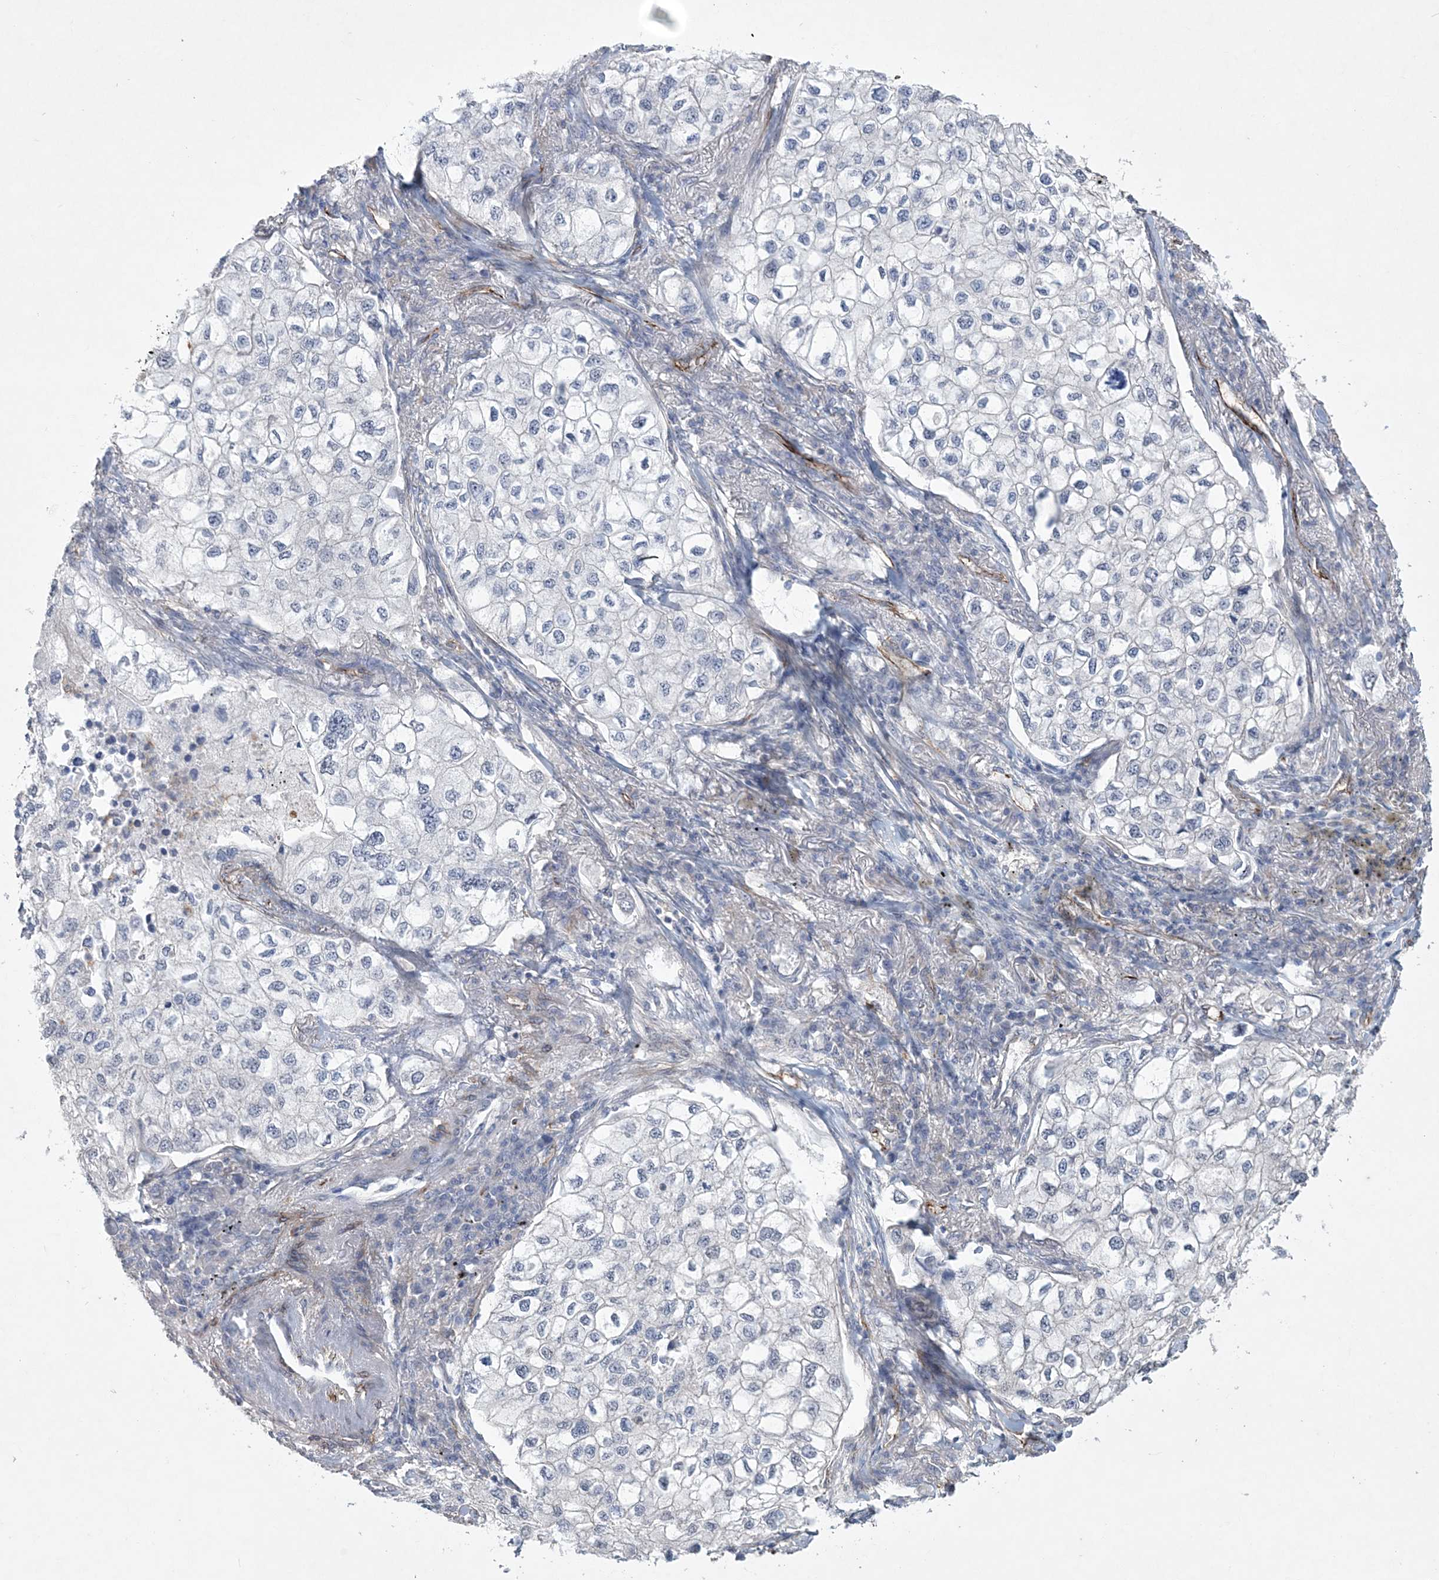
{"staining": {"intensity": "negative", "quantity": "none", "location": "none"}, "tissue": "lung cancer", "cell_type": "Tumor cells", "image_type": "cancer", "snomed": [{"axis": "morphology", "description": "Adenocarcinoma, NOS"}, {"axis": "topography", "description": "Lung"}], "caption": "Immunohistochemistry image of neoplastic tissue: human lung adenocarcinoma stained with DAB (3,3'-diaminobenzidine) shows no significant protein staining in tumor cells. (Stains: DAB (3,3'-diaminobenzidine) immunohistochemistry with hematoxylin counter stain, Microscopy: brightfield microscopy at high magnification).", "gene": "DPCD", "patient": {"sex": "male", "age": 63}}